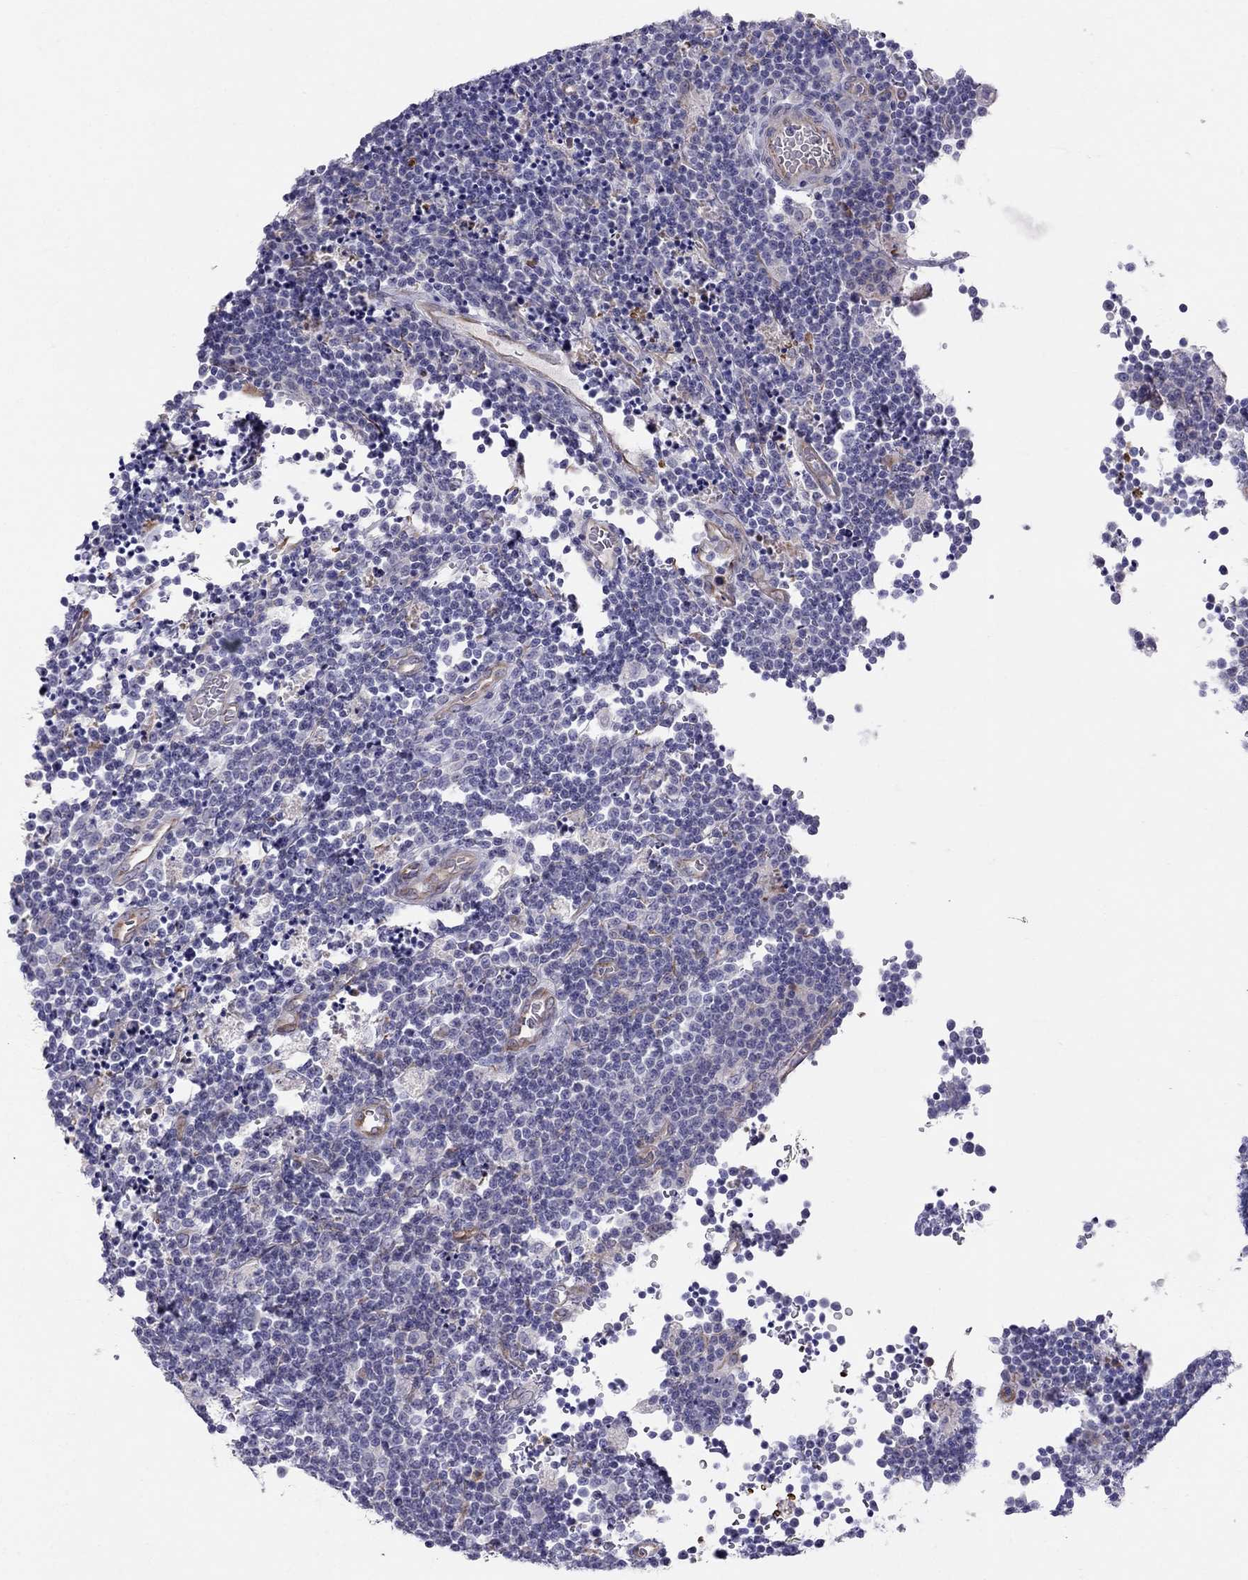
{"staining": {"intensity": "negative", "quantity": "none", "location": "none"}, "tissue": "lymphoma", "cell_type": "Tumor cells", "image_type": "cancer", "snomed": [{"axis": "morphology", "description": "Malignant lymphoma, non-Hodgkin's type, Low grade"}, {"axis": "topography", "description": "Brain"}], "caption": "A micrograph of malignant lymphoma, non-Hodgkin's type (low-grade) stained for a protein reveals no brown staining in tumor cells.", "gene": "SPINT4", "patient": {"sex": "female", "age": 66}}